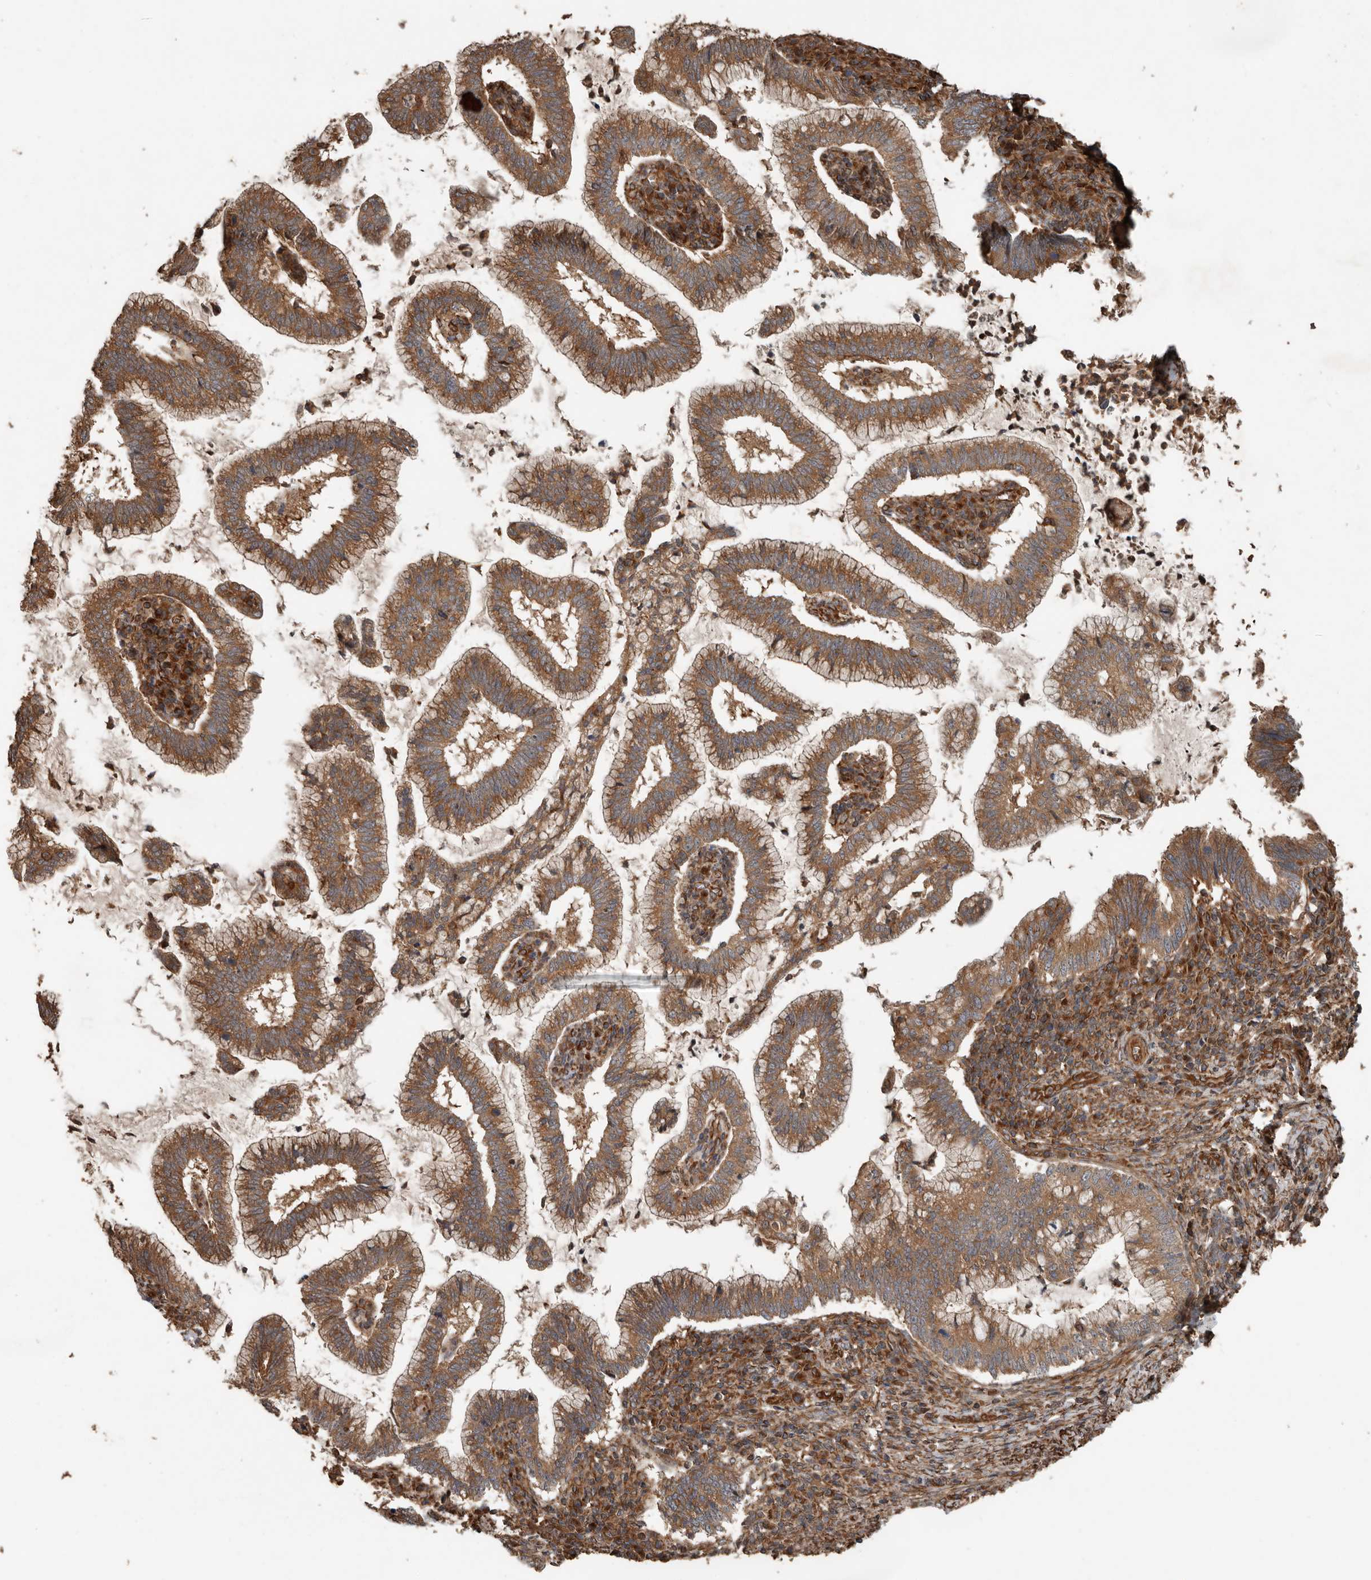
{"staining": {"intensity": "moderate", "quantity": ">75%", "location": "cytoplasmic/membranous"}, "tissue": "cervical cancer", "cell_type": "Tumor cells", "image_type": "cancer", "snomed": [{"axis": "morphology", "description": "Adenocarcinoma, NOS"}, {"axis": "topography", "description": "Cervix"}], "caption": "Protein staining by IHC reveals moderate cytoplasmic/membranous staining in about >75% of tumor cells in cervical cancer. (brown staining indicates protein expression, while blue staining denotes nuclei).", "gene": "YOD1", "patient": {"sex": "female", "age": 36}}